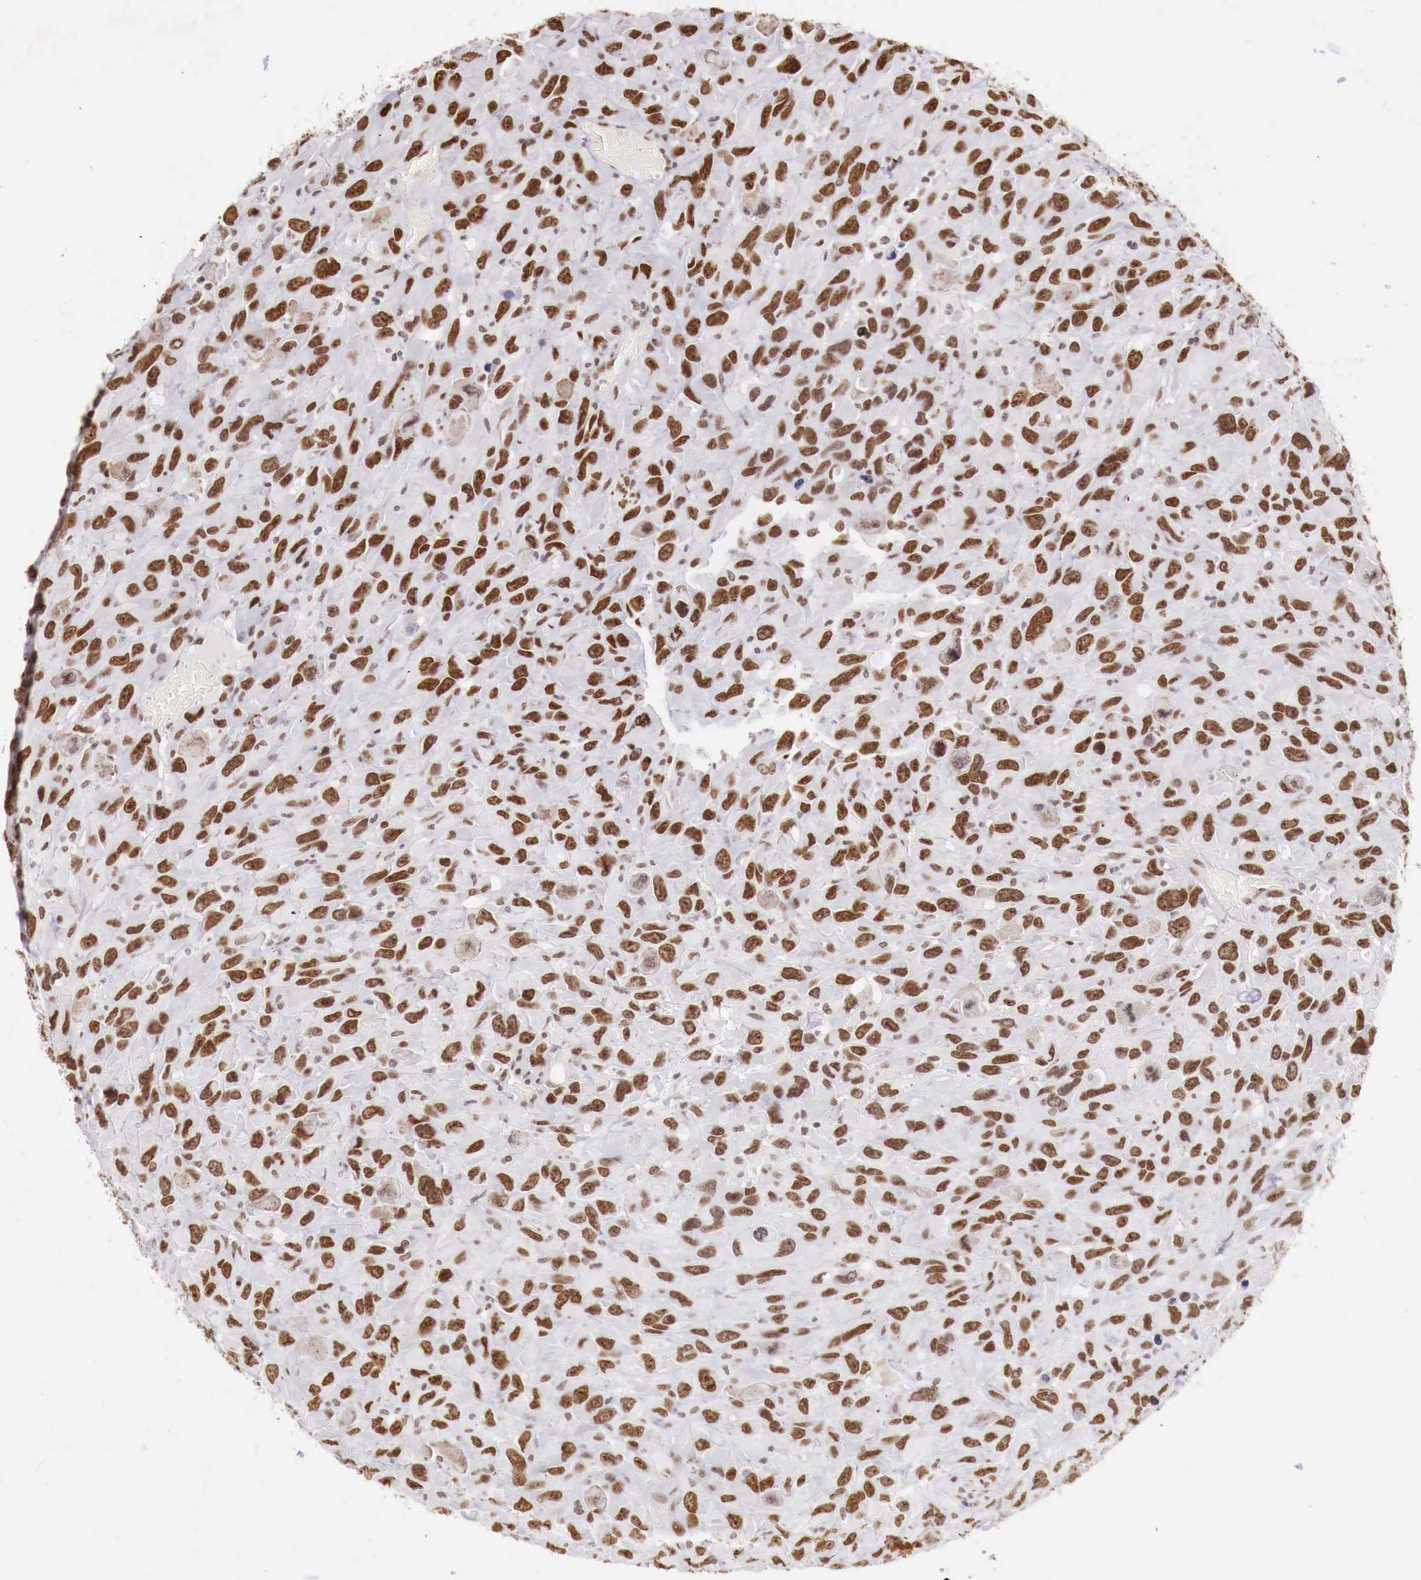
{"staining": {"intensity": "moderate", "quantity": "25%-75%", "location": "nuclear"}, "tissue": "renal cancer", "cell_type": "Tumor cells", "image_type": "cancer", "snomed": [{"axis": "morphology", "description": "Adenocarcinoma, NOS"}, {"axis": "topography", "description": "Kidney"}], "caption": "Approximately 25%-75% of tumor cells in human renal cancer (adenocarcinoma) exhibit moderate nuclear protein positivity as visualized by brown immunohistochemical staining.", "gene": "PHF14", "patient": {"sex": "male", "age": 79}}